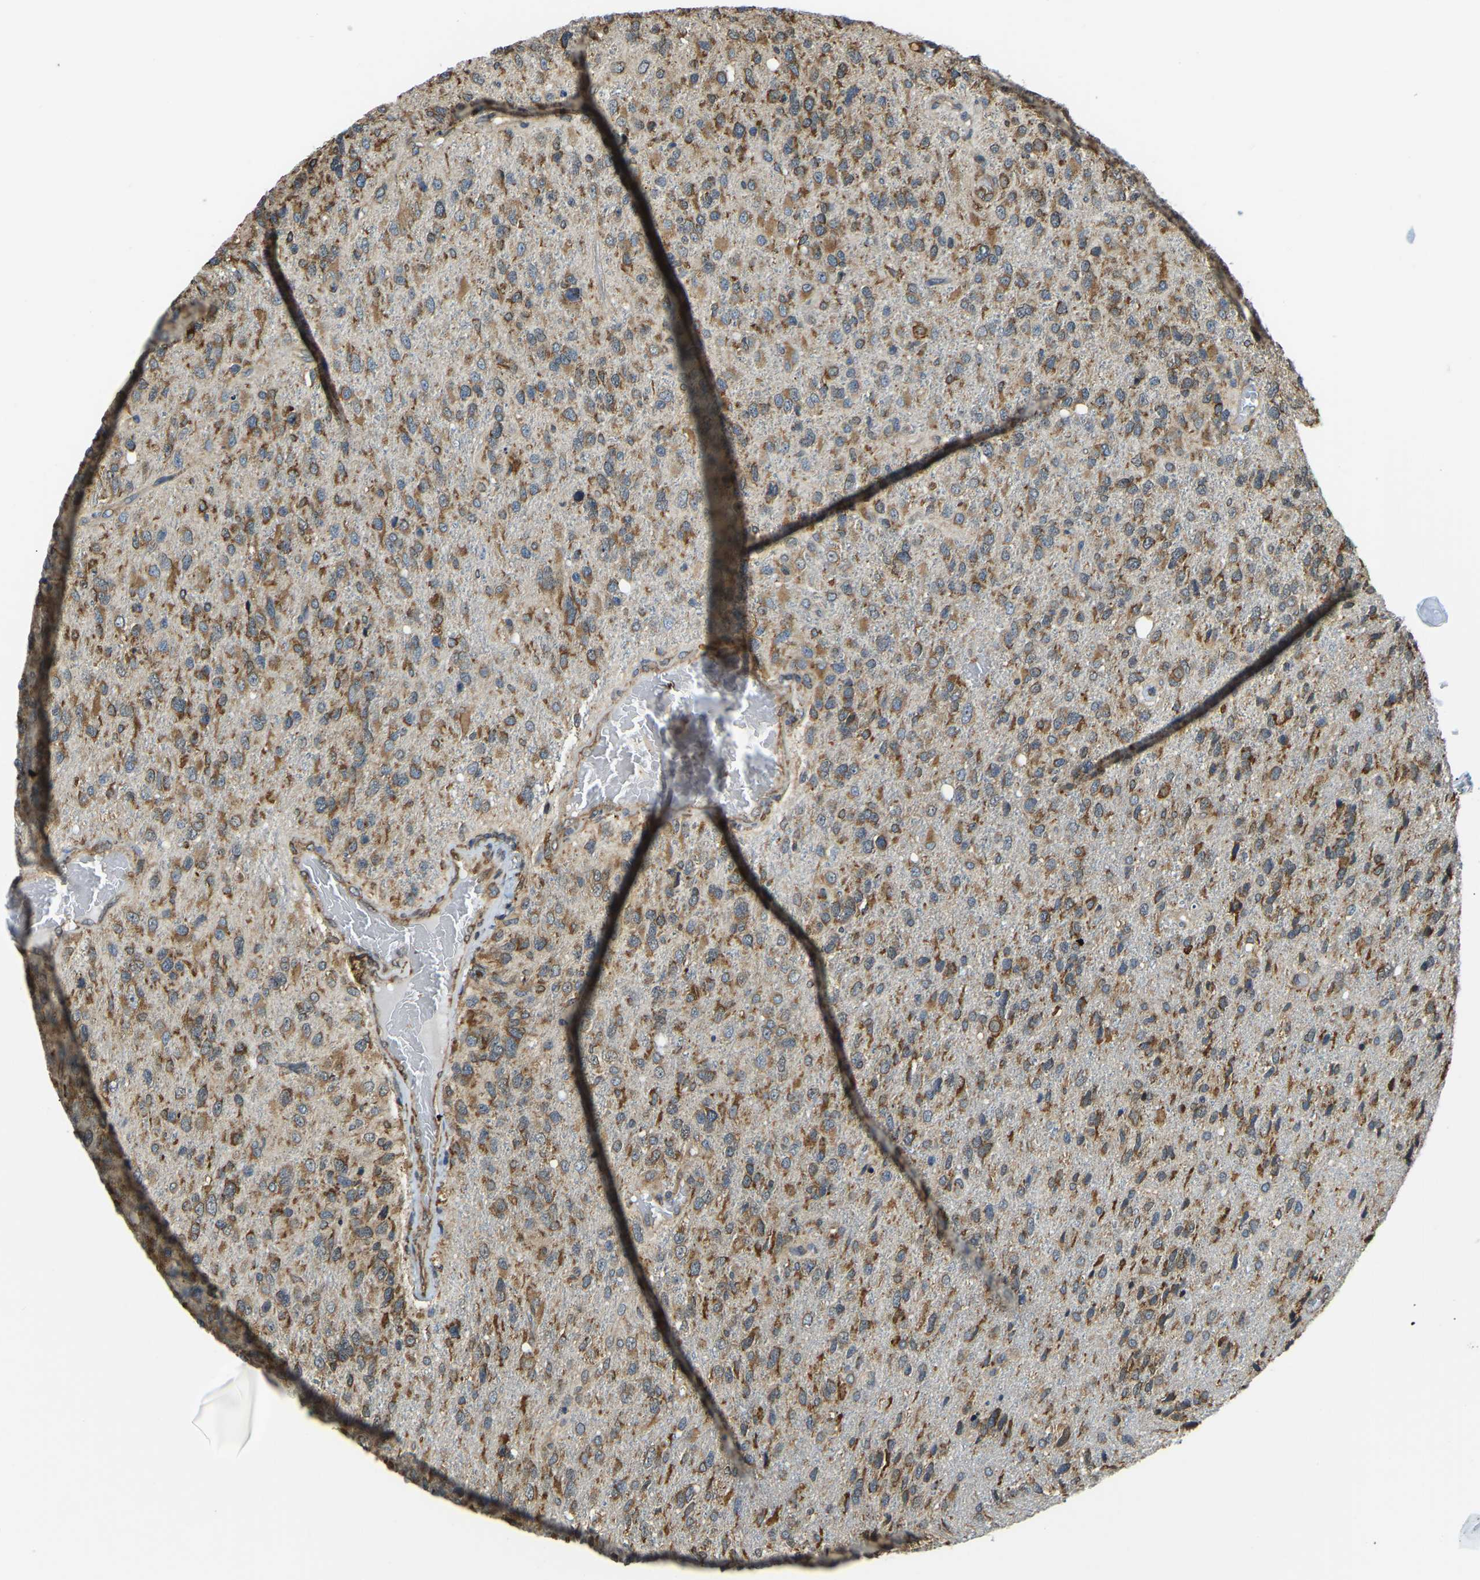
{"staining": {"intensity": "moderate", "quantity": ">75%", "location": "cytoplasmic/membranous"}, "tissue": "glioma", "cell_type": "Tumor cells", "image_type": "cancer", "snomed": [{"axis": "morphology", "description": "Glioma, malignant, High grade"}, {"axis": "topography", "description": "Brain"}], "caption": "Immunohistochemistry (IHC) photomicrograph of human glioma stained for a protein (brown), which displays medium levels of moderate cytoplasmic/membranous positivity in about >75% of tumor cells.", "gene": "RNF115", "patient": {"sex": "female", "age": 58}}